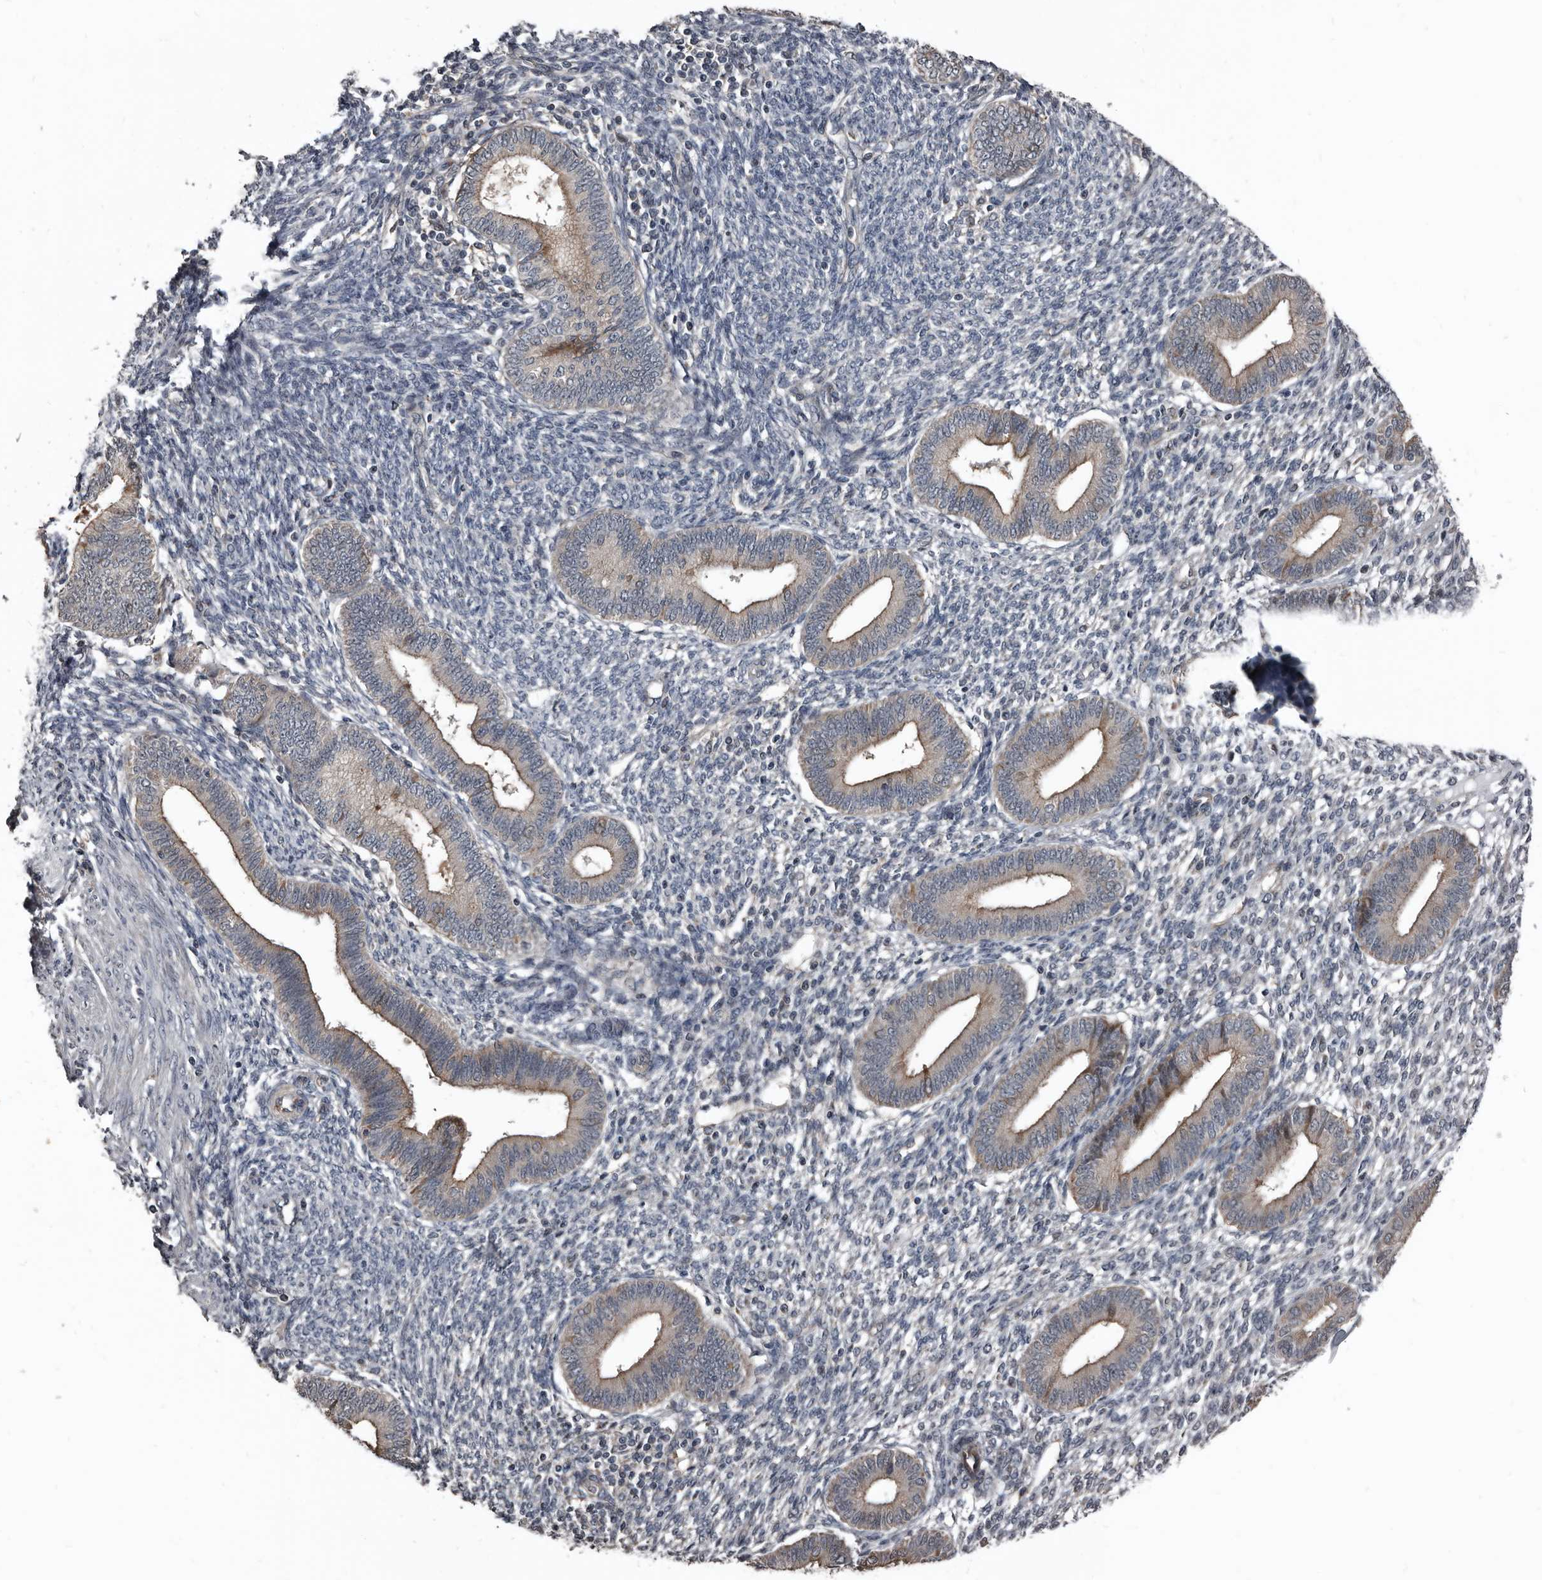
{"staining": {"intensity": "negative", "quantity": "none", "location": "none"}, "tissue": "endometrium", "cell_type": "Cells in endometrial stroma", "image_type": "normal", "snomed": [{"axis": "morphology", "description": "Normal tissue, NOS"}, {"axis": "topography", "description": "Endometrium"}], "caption": "This histopathology image is of benign endometrium stained with immunohistochemistry to label a protein in brown with the nuclei are counter-stained blue. There is no positivity in cells in endometrial stroma.", "gene": "DHPS", "patient": {"sex": "female", "age": 46}}